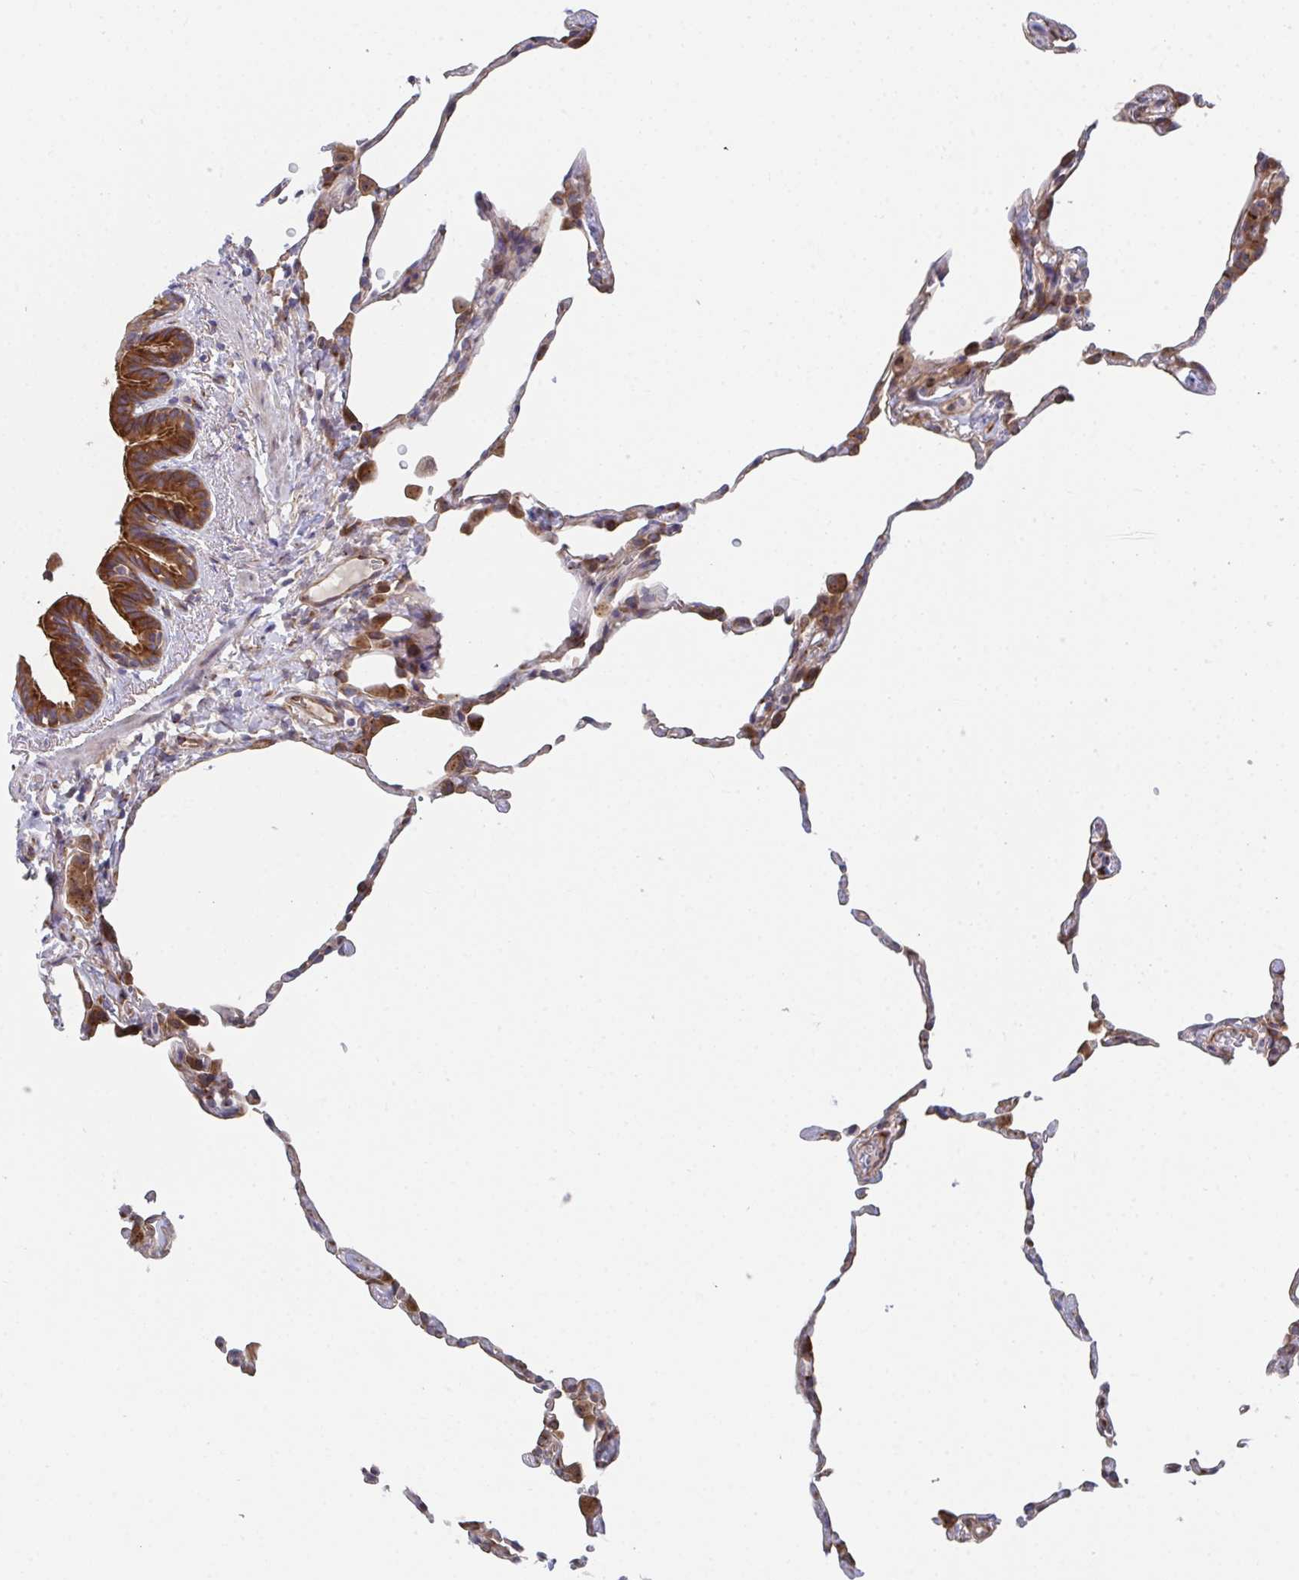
{"staining": {"intensity": "moderate", "quantity": "25%-75%", "location": "cytoplasmic/membranous"}, "tissue": "lung", "cell_type": "Alveolar cells", "image_type": "normal", "snomed": [{"axis": "morphology", "description": "Normal tissue, NOS"}, {"axis": "topography", "description": "Lung"}], "caption": "Protein staining of unremarkable lung displays moderate cytoplasmic/membranous expression in approximately 25%-75% of alveolar cells. Nuclei are stained in blue.", "gene": "FJX1", "patient": {"sex": "female", "age": 57}}